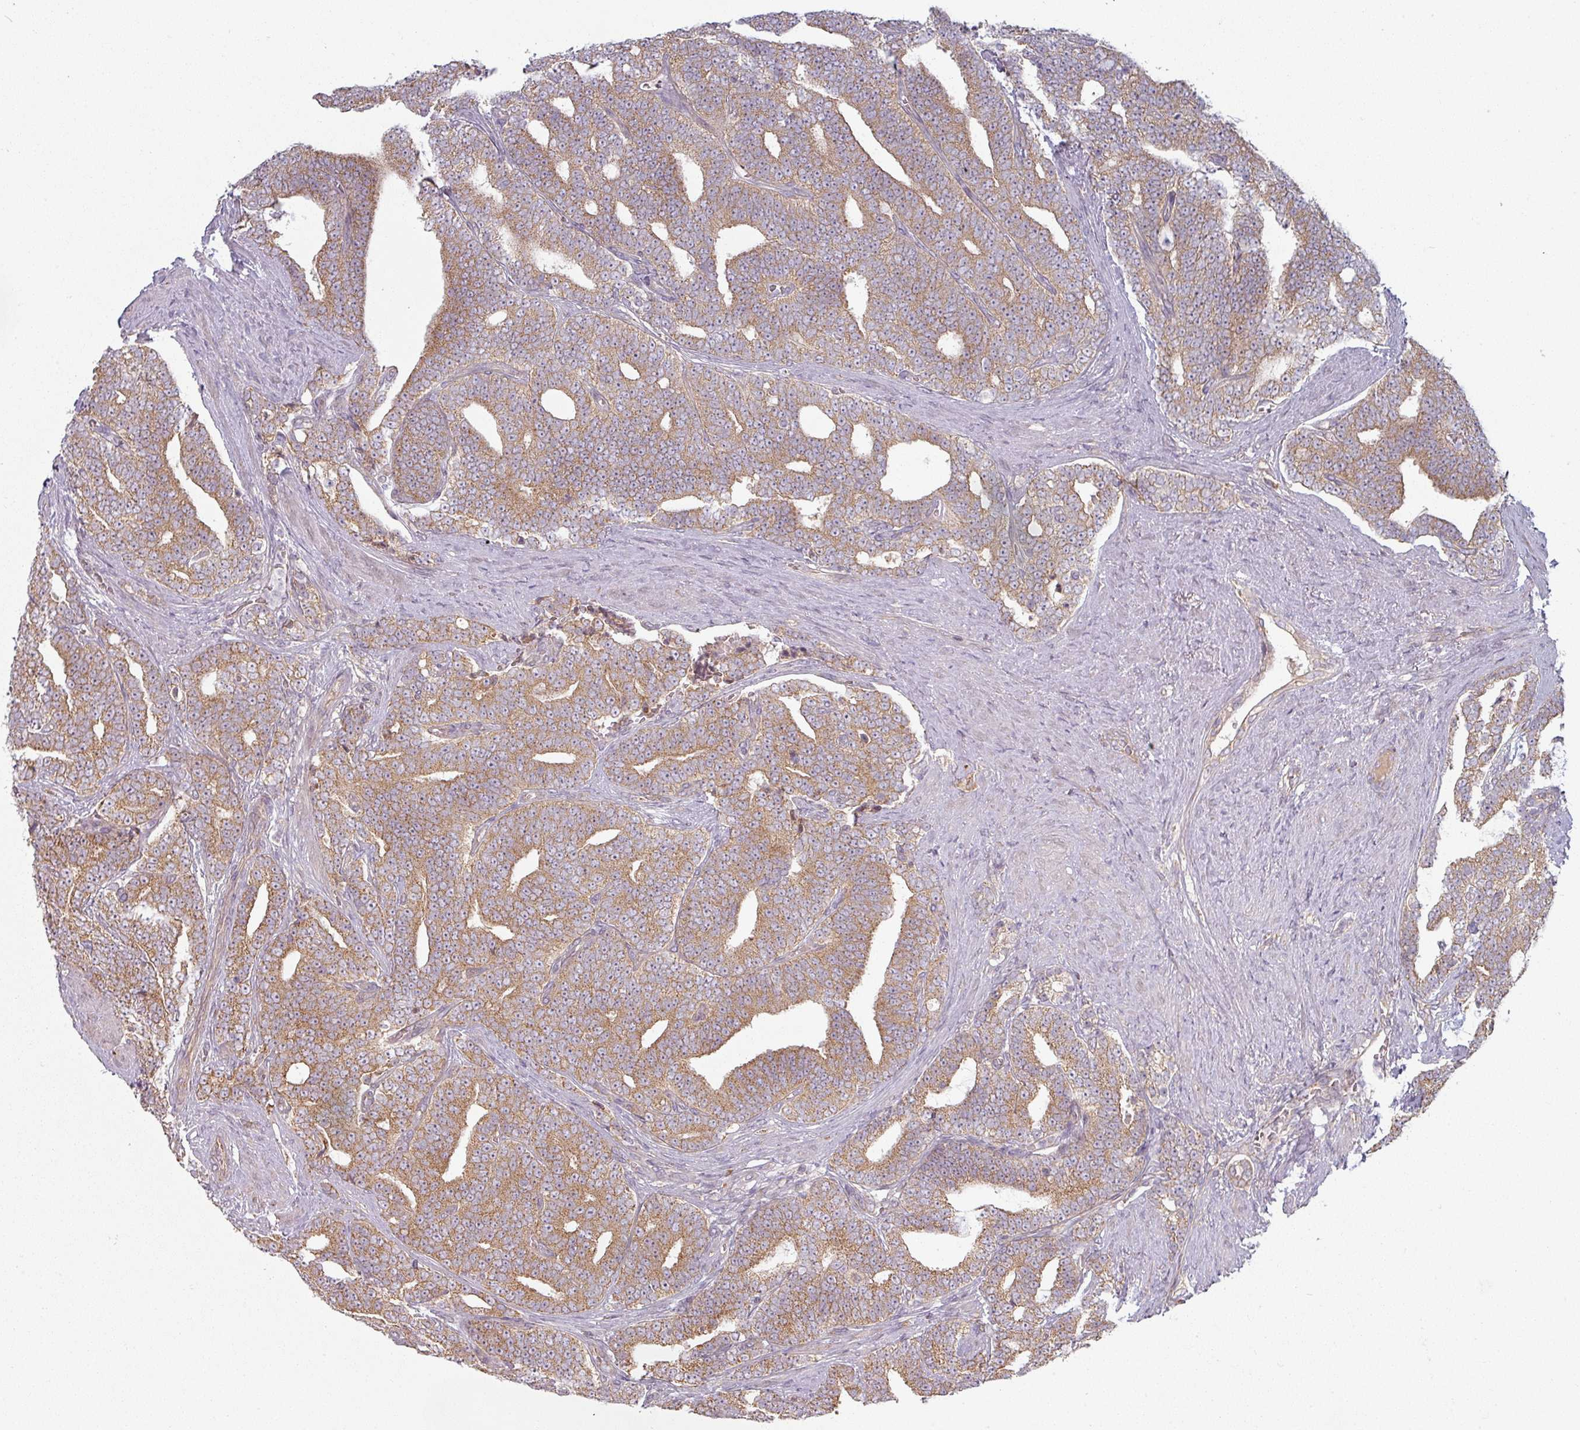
{"staining": {"intensity": "moderate", "quantity": ">75%", "location": "cytoplasmic/membranous"}, "tissue": "prostate cancer", "cell_type": "Tumor cells", "image_type": "cancer", "snomed": [{"axis": "morphology", "description": "Adenocarcinoma, High grade"}, {"axis": "topography", "description": "Prostate and seminal vesicle, NOS"}], "caption": "Prostate cancer (adenocarcinoma (high-grade)) tissue exhibits moderate cytoplasmic/membranous staining in about >75% of tumor cells Ihc stains the protein in brown and the nuclei are stained blue.", "gene": "PLEKHJ1", "patient": {"sex": "male", "age": 67}}